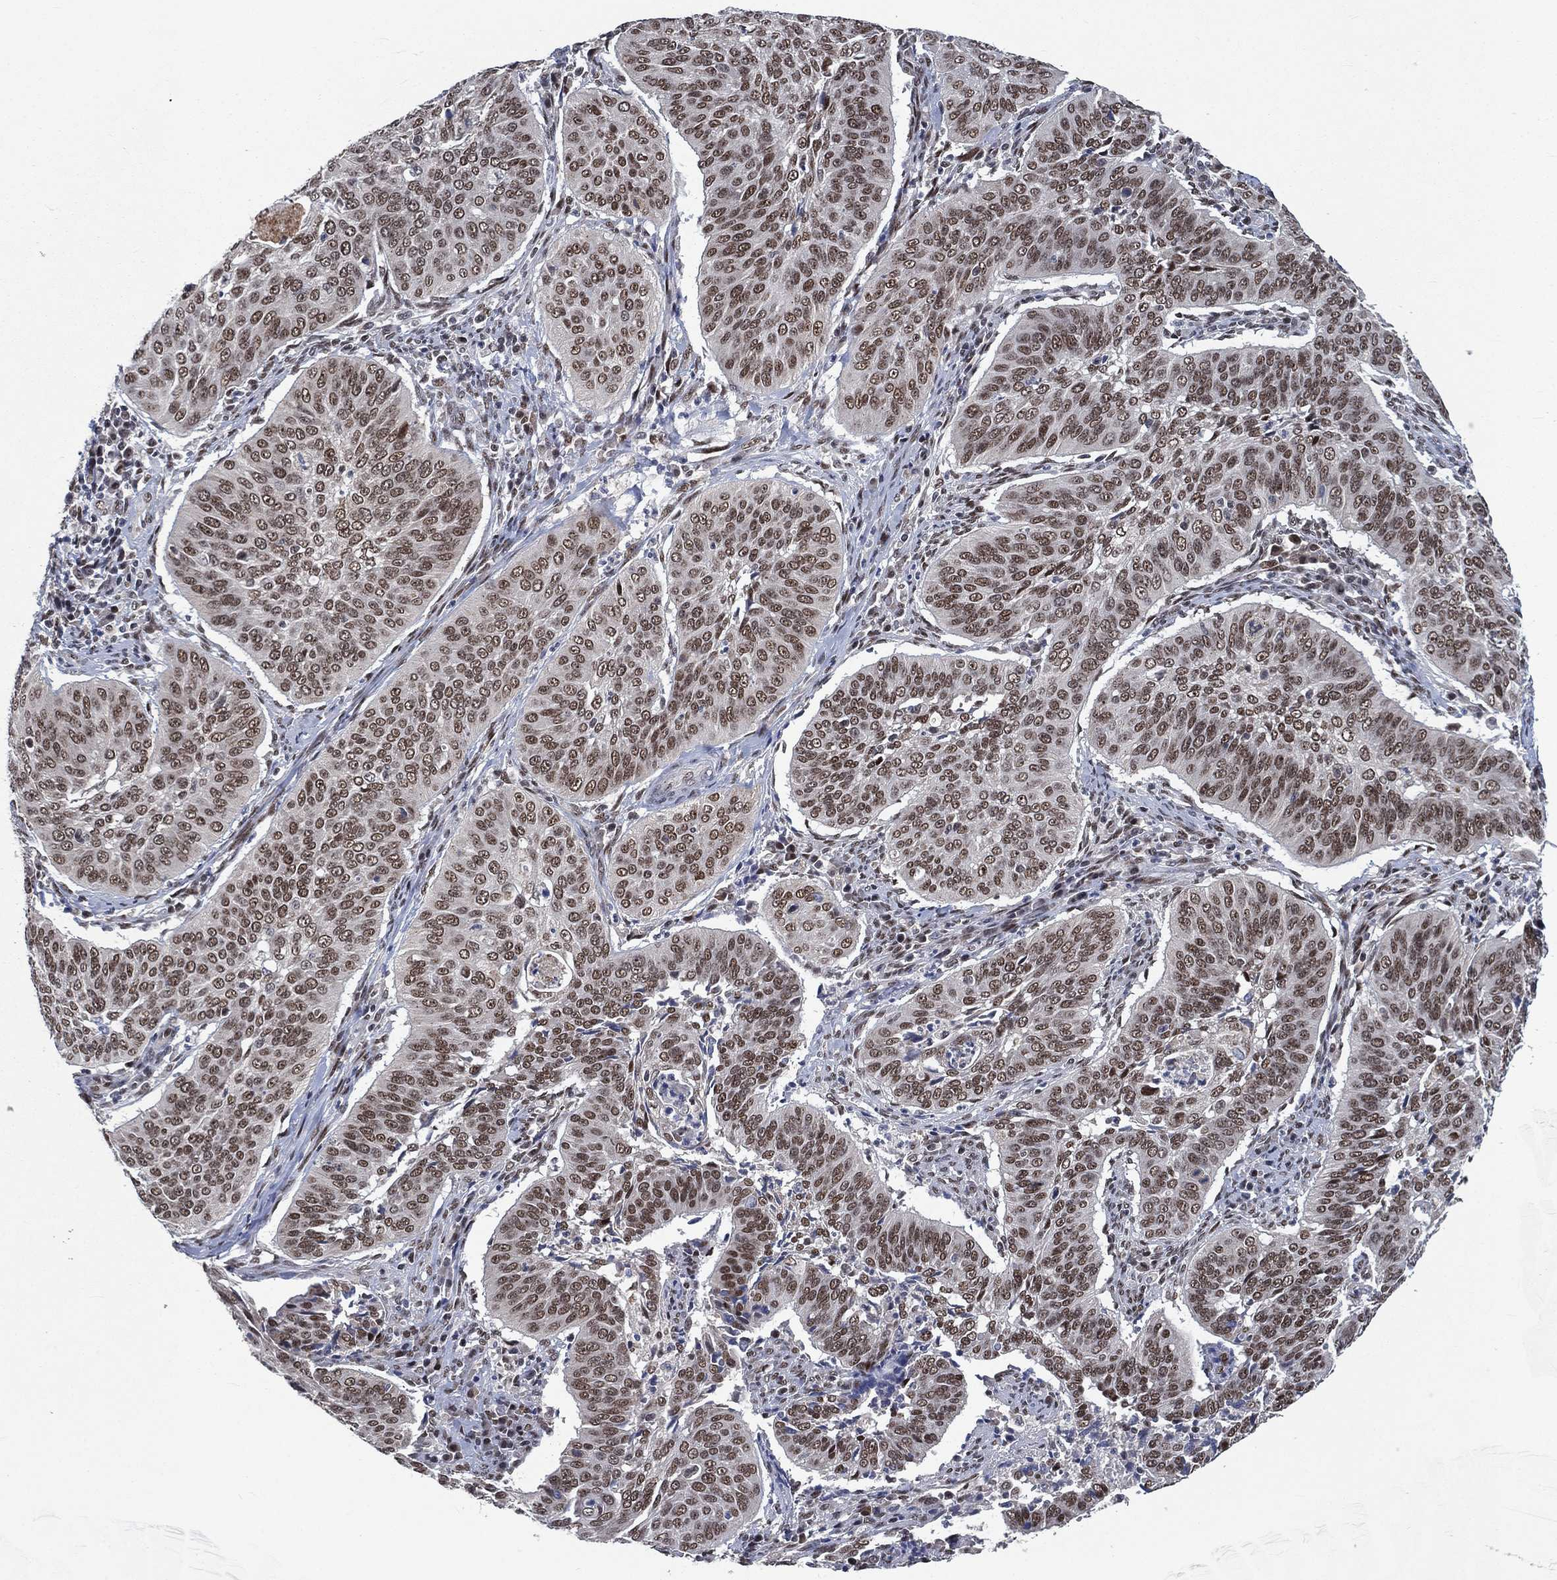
{"staining": {"intensity": "moderate", "quantity": ">75%", "location": "nuclear"}, "tissue": "cervical cancer", "cell_type": "Tumor cells", "image_type": "cancer", "snomed": [{"axis": "morphology", "description": "Normal tissue, NOS"}, {"axis": "morphology", "description": "Squamous cell carcinoma, NOS"}, {"axis": "topography", "description": "Cervix"}], "caption": "Immunohistochemical staining of human cervical squamous cell carcinoma displays medium levels of moderate nuclear protein staining in about >75% of tumor cells. (IHC, brightfield microscopy, high magnification).", "gene": "YLPM1", "patient": {"sex": "female", "age": 39}}